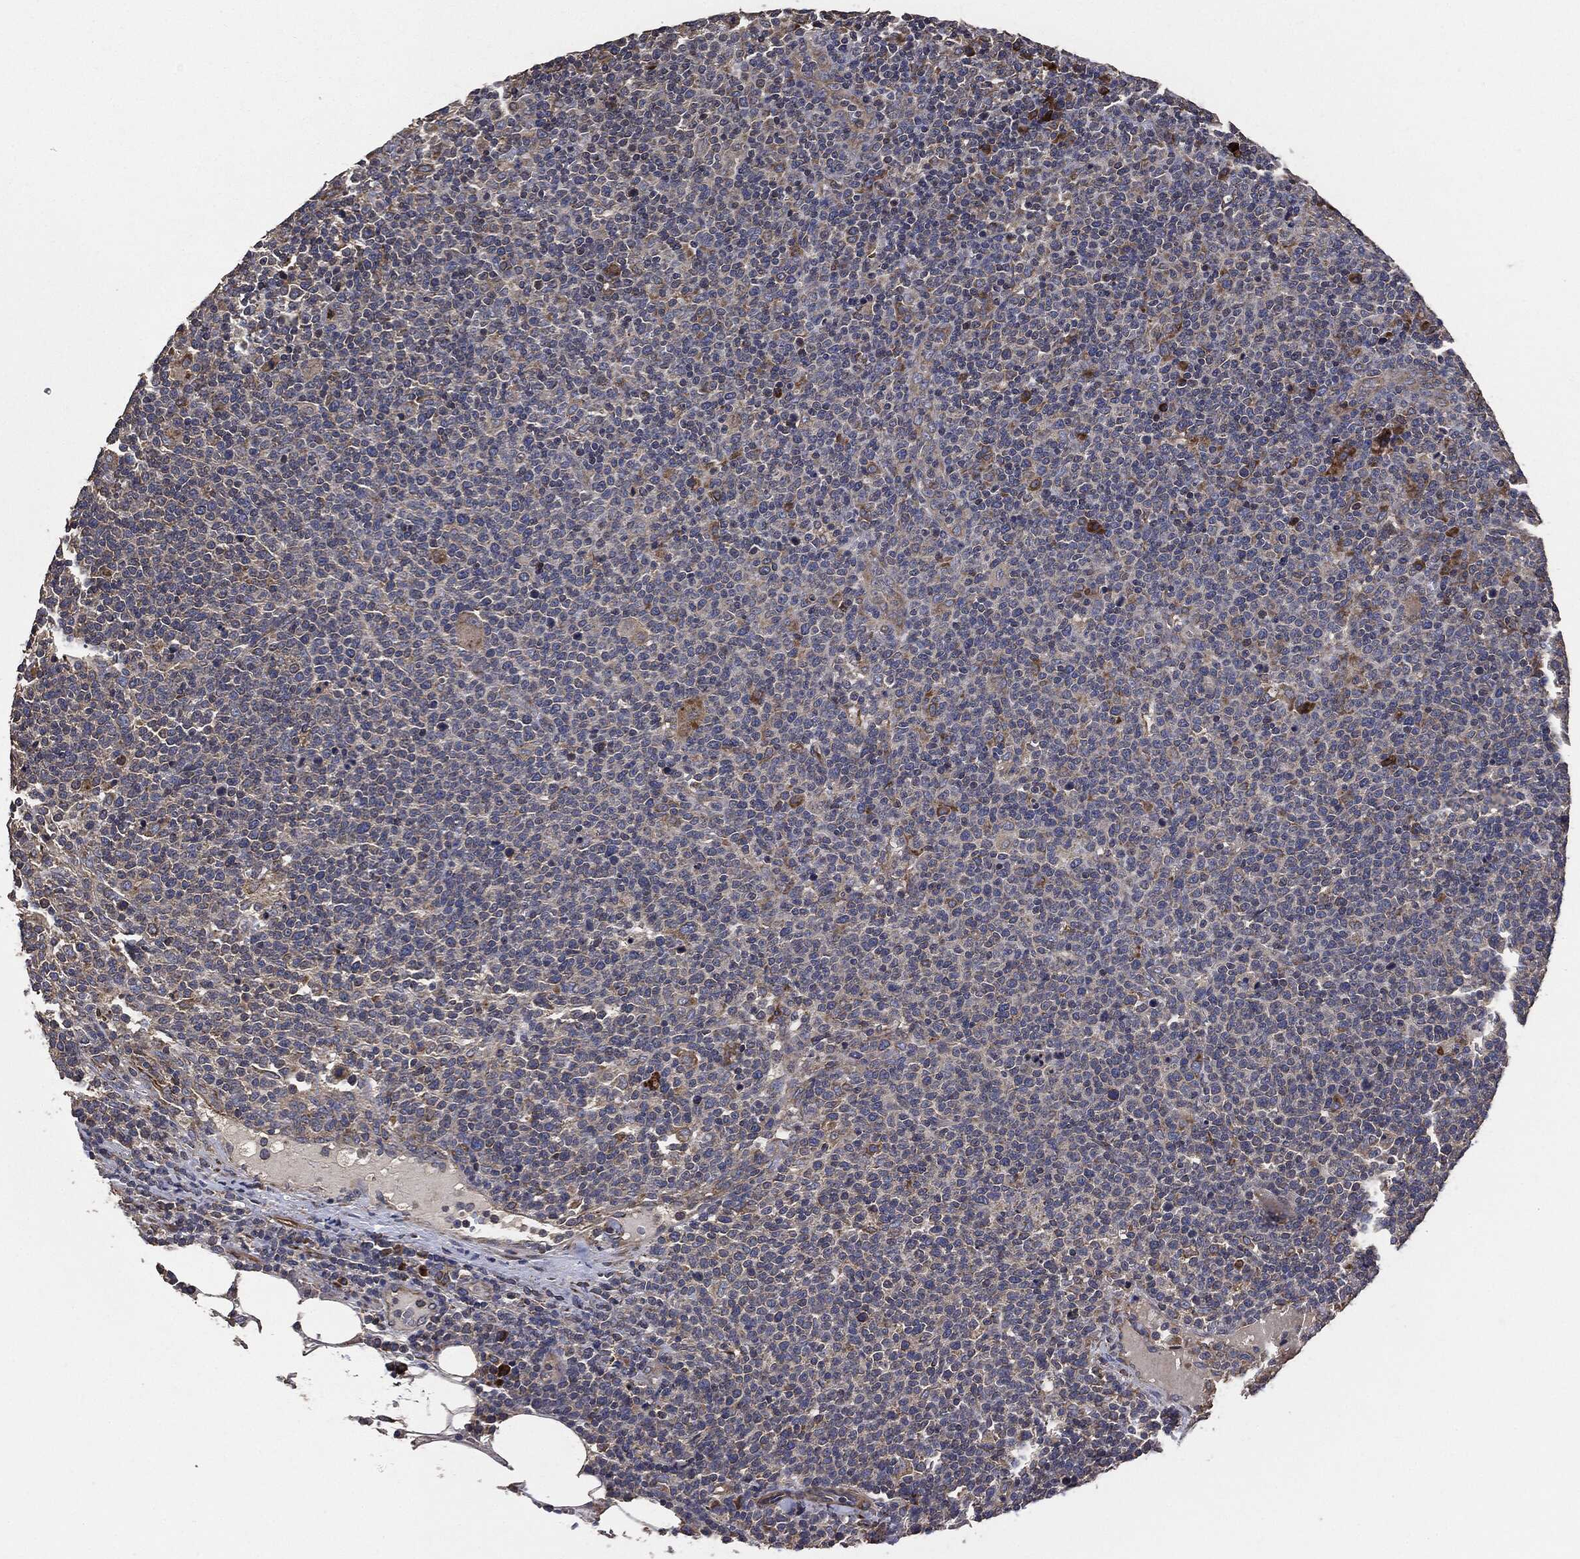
{"staining": {"intensity": "strong", "quantity": "<25%", "location": "cytoplasmic/membranous"}, "tissue": "lymphoma", "cell_type": "Tumor cells", "image_type": "cancer", "snomed": [{"axis": "morphology", "description": "Malignant lymphoma, non-Hodgkin's type, High grade"}, {"axis": "topography", "description": "Lymph node"}], "caption": "High-magnification brightfield microscopy of lymphoma stained with DAB (brown) and counterstained with hematoxylin (blue). tumor cells exhibit strong cytoplasmic/membranous staining is seen in approximately<25% of cells. The staining was performed using DAB (3,3'-diaminobenzidine) to visualize the protein expression in brown, while the nuclei were stained in blue with hematoxylin (Magnification: 20x).", "gene": "STK3", "patient": {"sex": "male", "age": 61}}